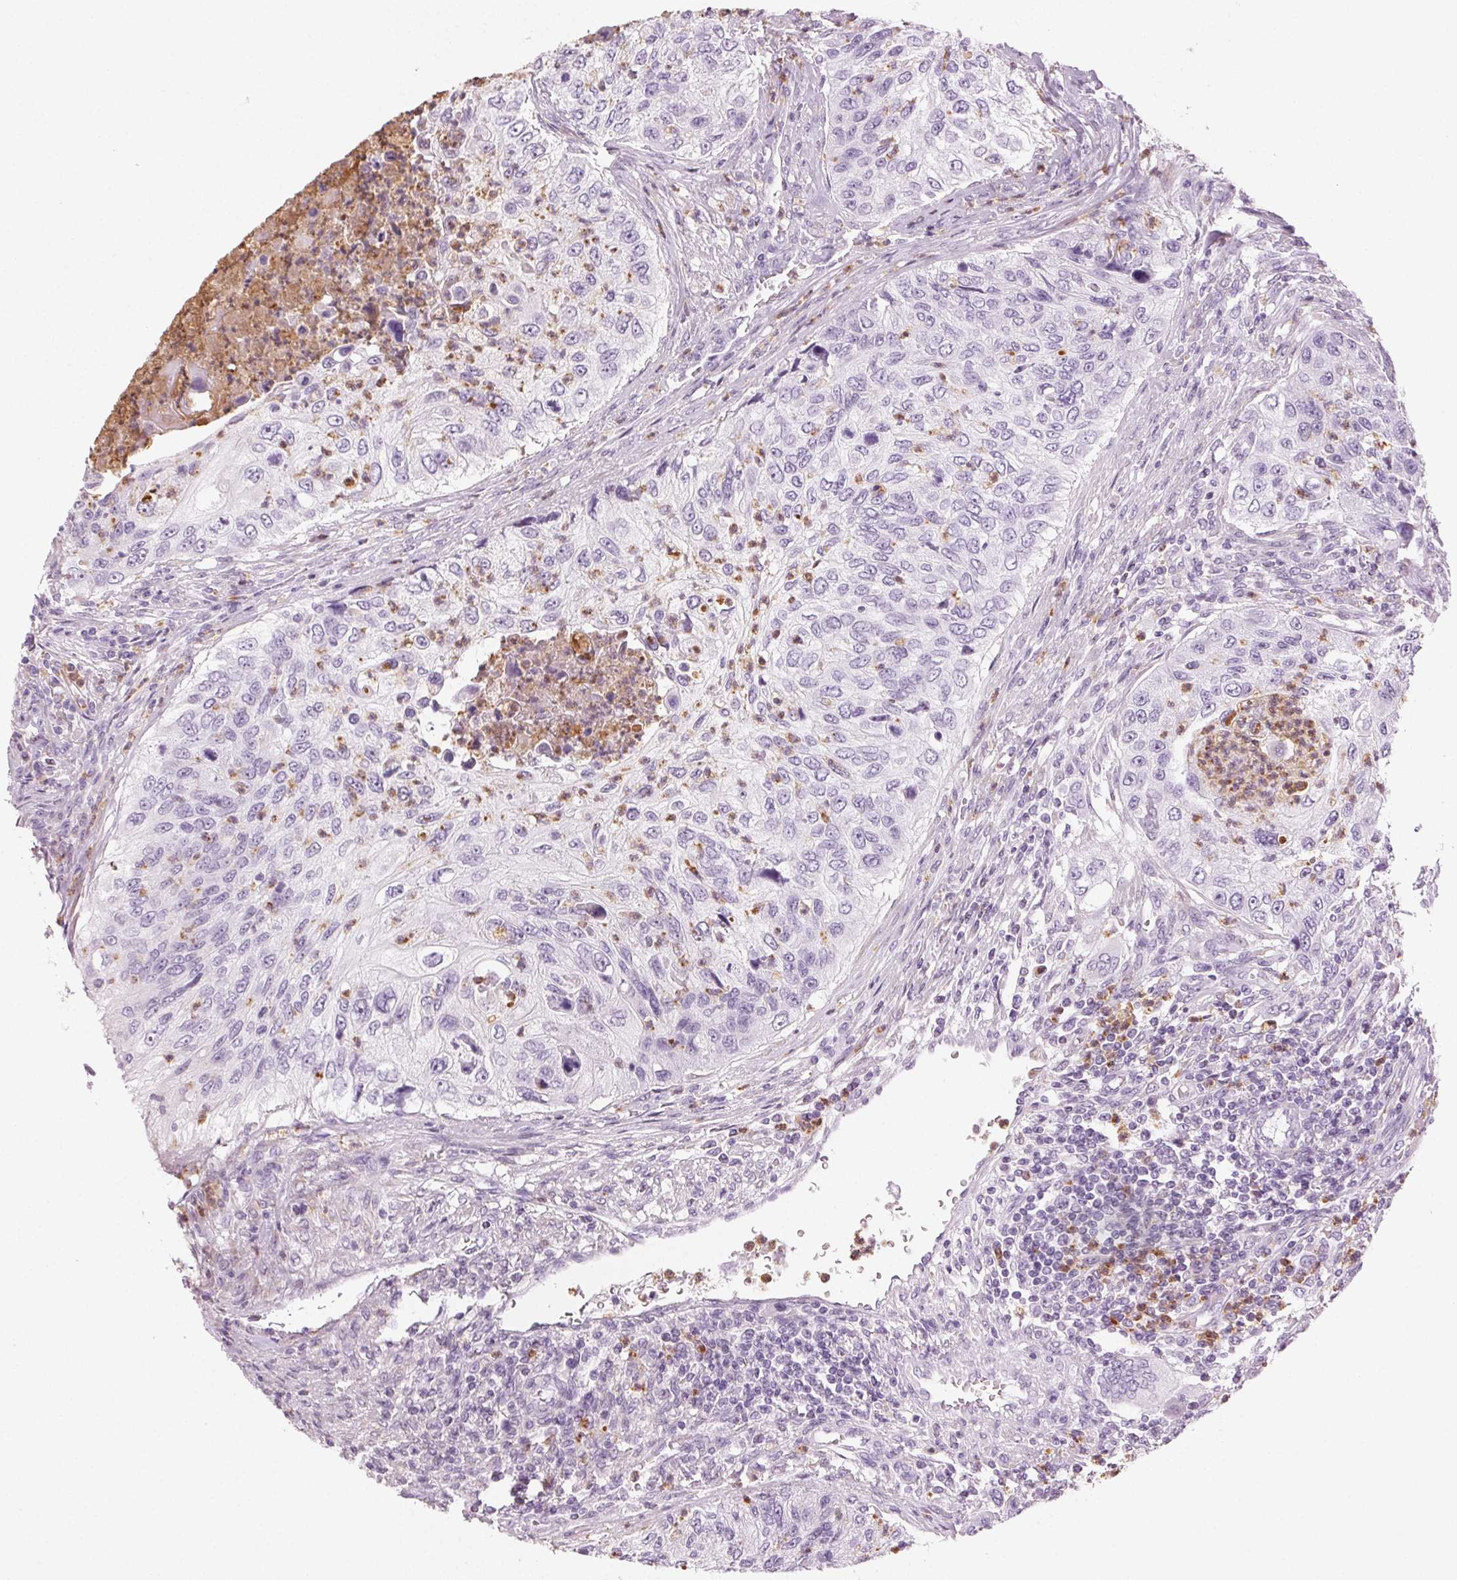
{"staining": {"intensity": "negative", "quantity": "none", "location": "none"}, "tissue": "urothelial cancer", "cell_type": "Tumor cells", "image_type": "cancer", "snomed": [{"axis": "morphology", "description": "Urothelial carcinoma, High grade"}, {"axis": "topography", "description": "Urinary bladder"}], "caption": "This is a photomicrograph of immunohistochemistry (IHC) staining of urothelial cancer, which shows no staining in tumor cells.", "gene": "MPO", "patient": {"sex": "female", "age": 60}}